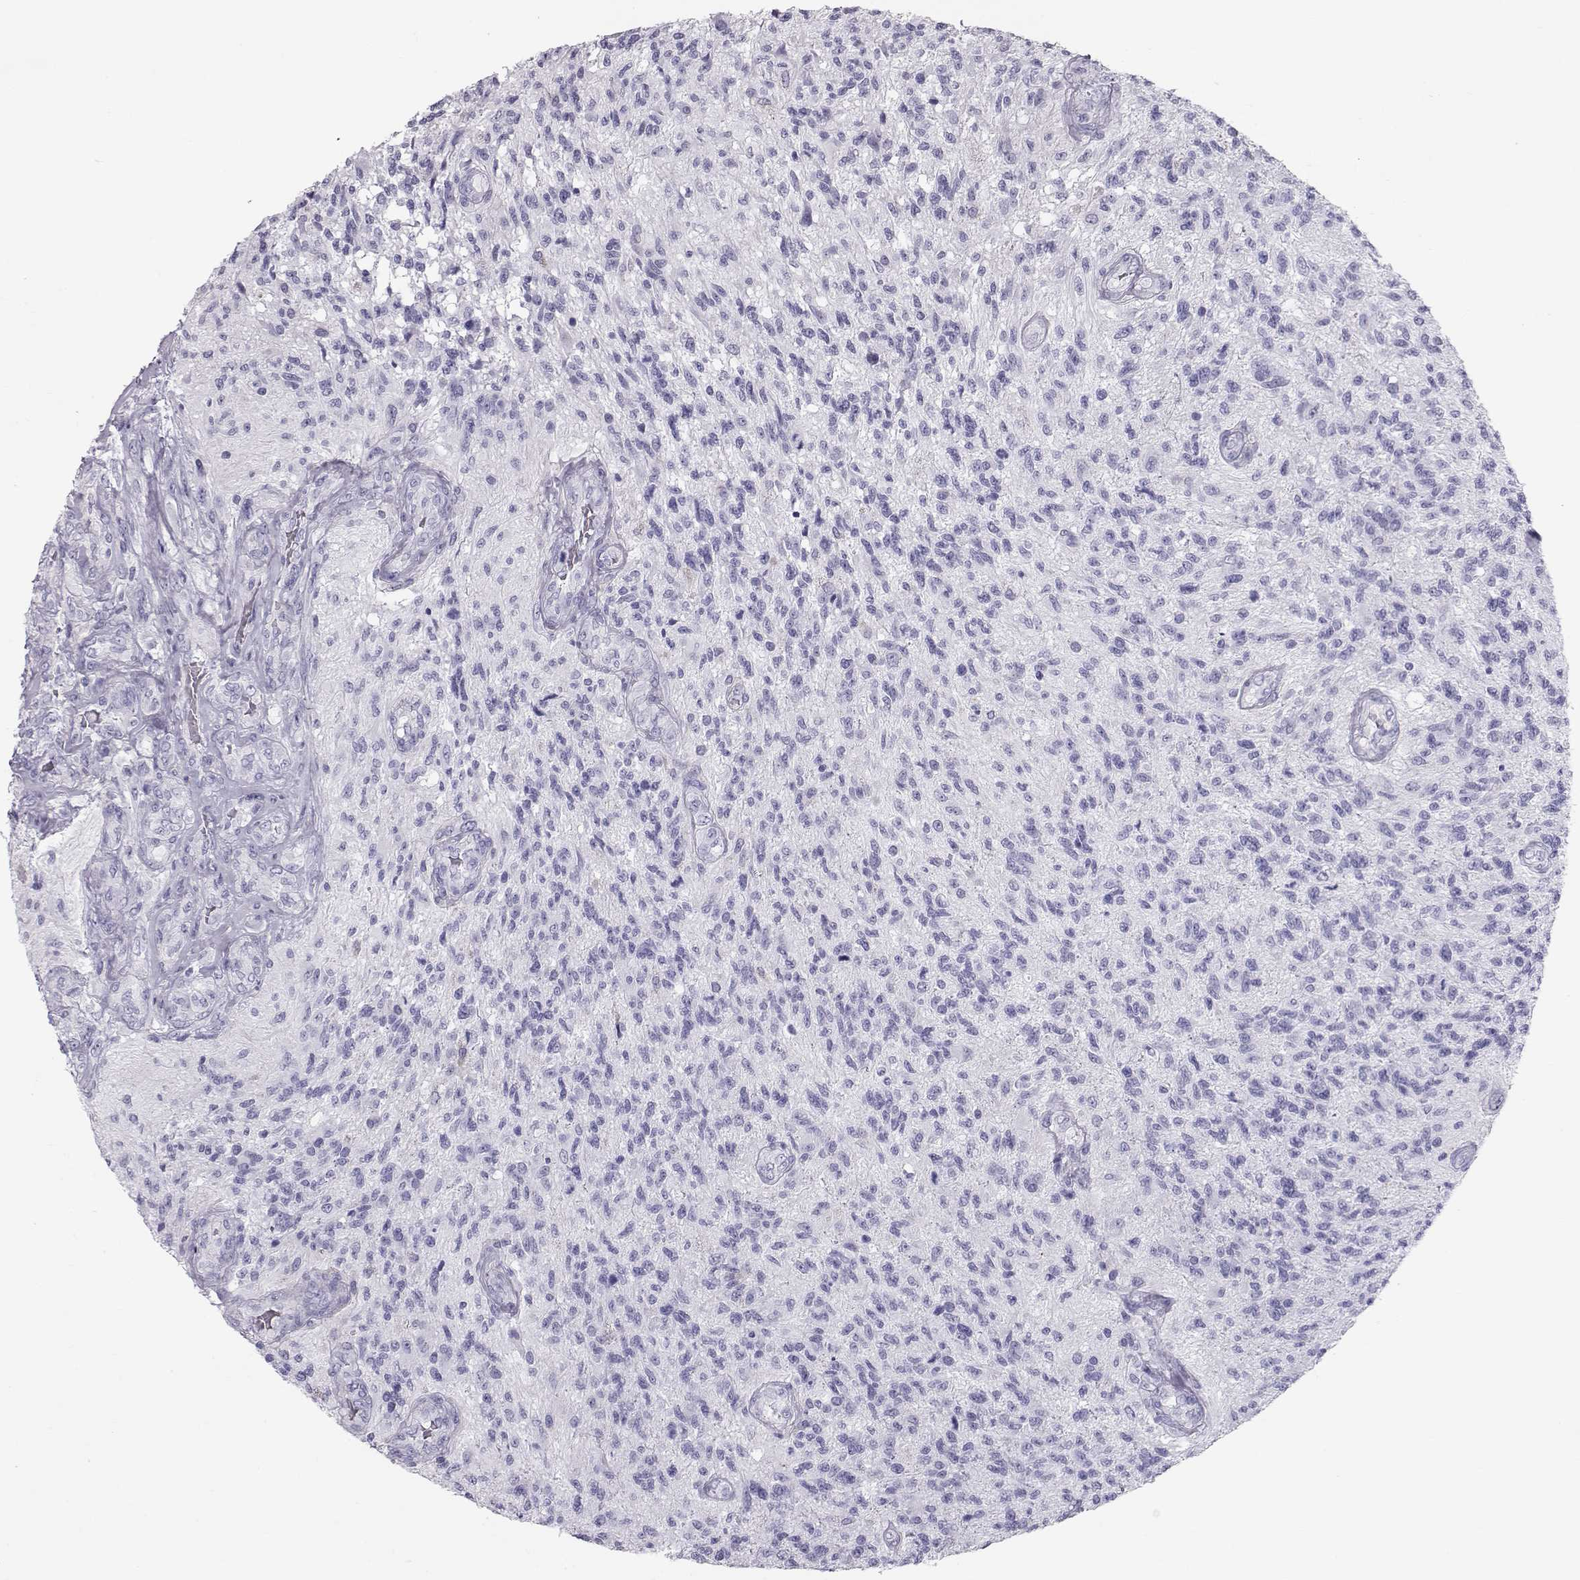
{"staining": {"intensity": "negative", "quantity": "none", "location": "none"}, "tissue": "glioma", "cell_type": "Tumor cells", "image_type": "cancer", "snomed": [{"axis": "morphology", "description": "Glioma, malignant, High grade"}, {"axis": "topography", "description": "Brain"}], "caption": "IHC of human high-grade glioma (malignant) shows no staining in tumor cells. (Stains: DAB (3,3'-diaminobenzidine) immunohistochemistry (IHC) with hematoxylin counter stain, Microscopy: brightfield microscopy at high magnification).", "gene": "RD3", "patient": {"sex": "male", "age": 56}}